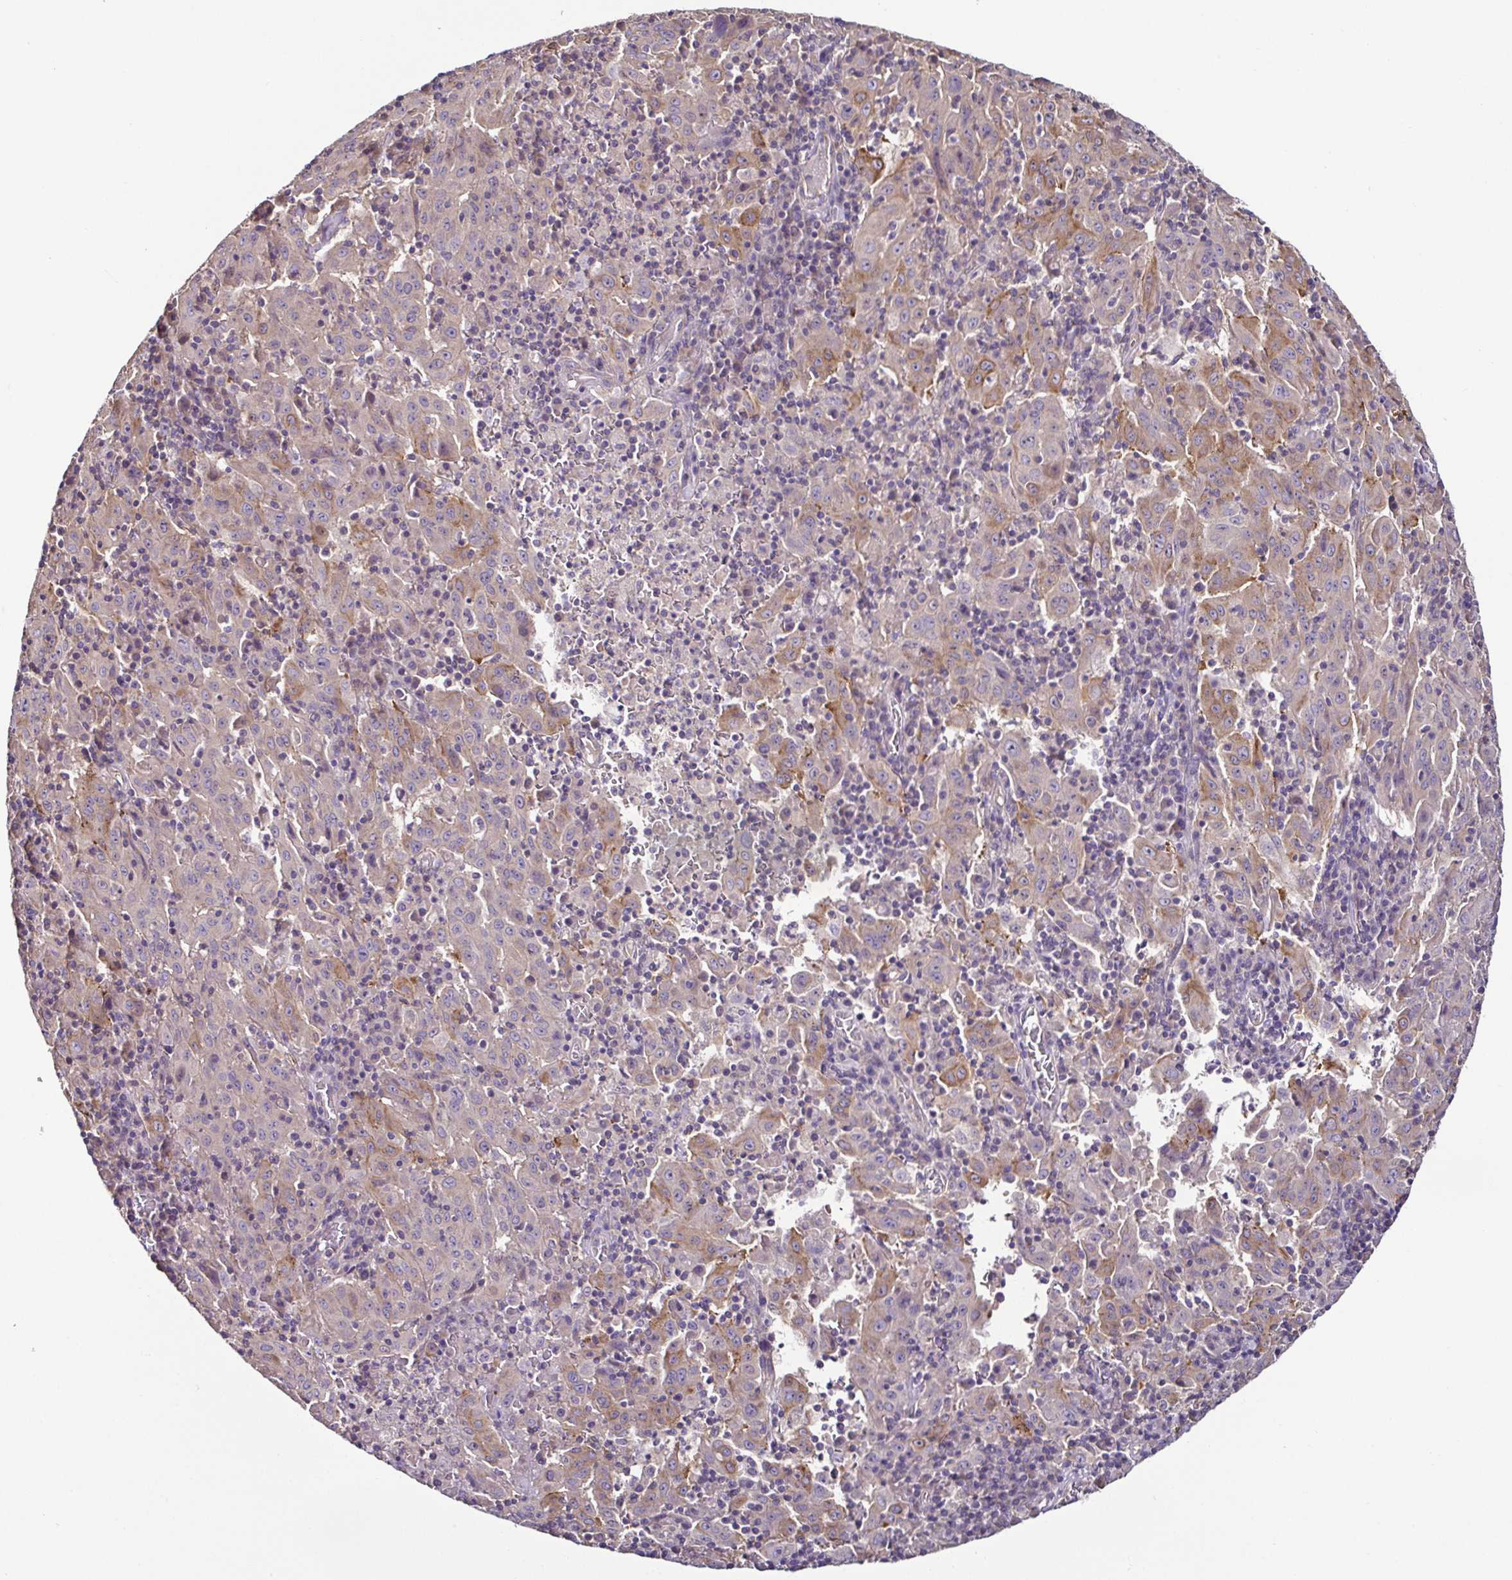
{"staining": {"intensity": "weak", "quantity": "<25%", "location": "cytoplasmic/membranous"}, "tissue": "pancreatic cancer", "cell_type": "Tumor cells", "image_type": "cancer", "snomed": [{"axis": "morphology", "description": "Adenocarcinoma, NOS"}, {"axis": "topography", "description": "Pancreas"}], "caption": "An IHC histopathology image of pancreatic cancer (adenocarcinoma) is shown. There is no staining in tumor cells of pancreatic cancer (adenocarcinoma).", "gene": "LMOD2", "patient": {"sex": "male", "age": 63}}